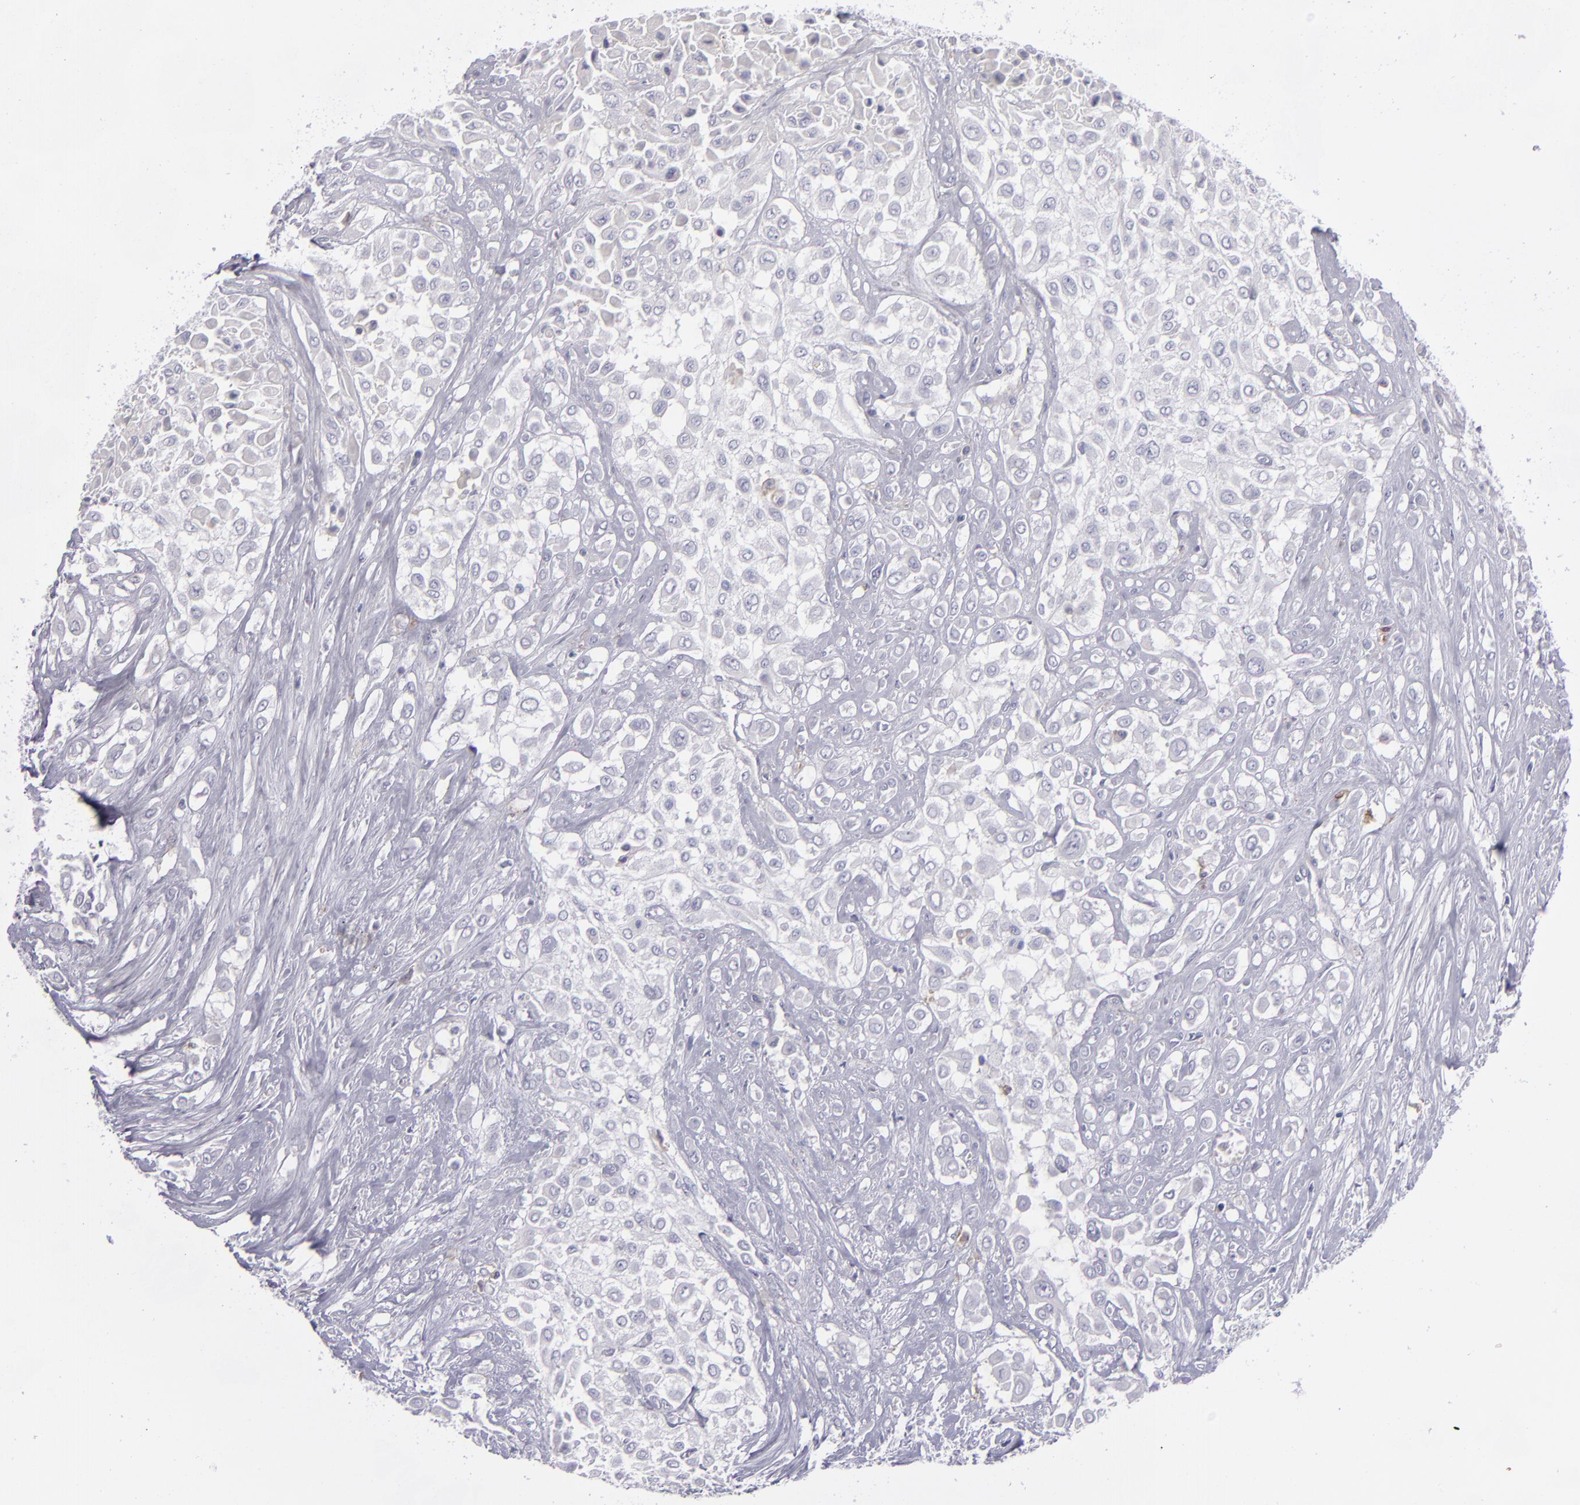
{"staining": {"intensity": "negative", "quantity": "none", "location": "none"}, "tissue": "urothelial cancer", "cell_type": "Tumor cells", "image_type": "cancer", "snomed": [{"axis": "morphology", "description": "Urothelial carcinoma, High grade"}, {"axis": "topography", "description": "Urinary bladder"}], "caption": "An immunohistochemistry (IHC) micrograph of high-grade urothelial carcinoma is shown. There is no staining in tumor cells of high-grade urothelial carcinoma. (DAB (3,3'-diaminobenzidine) IHC, high magnification).", "gene": "ANPEP", "patient": {"sex": "male", "age": 57}}